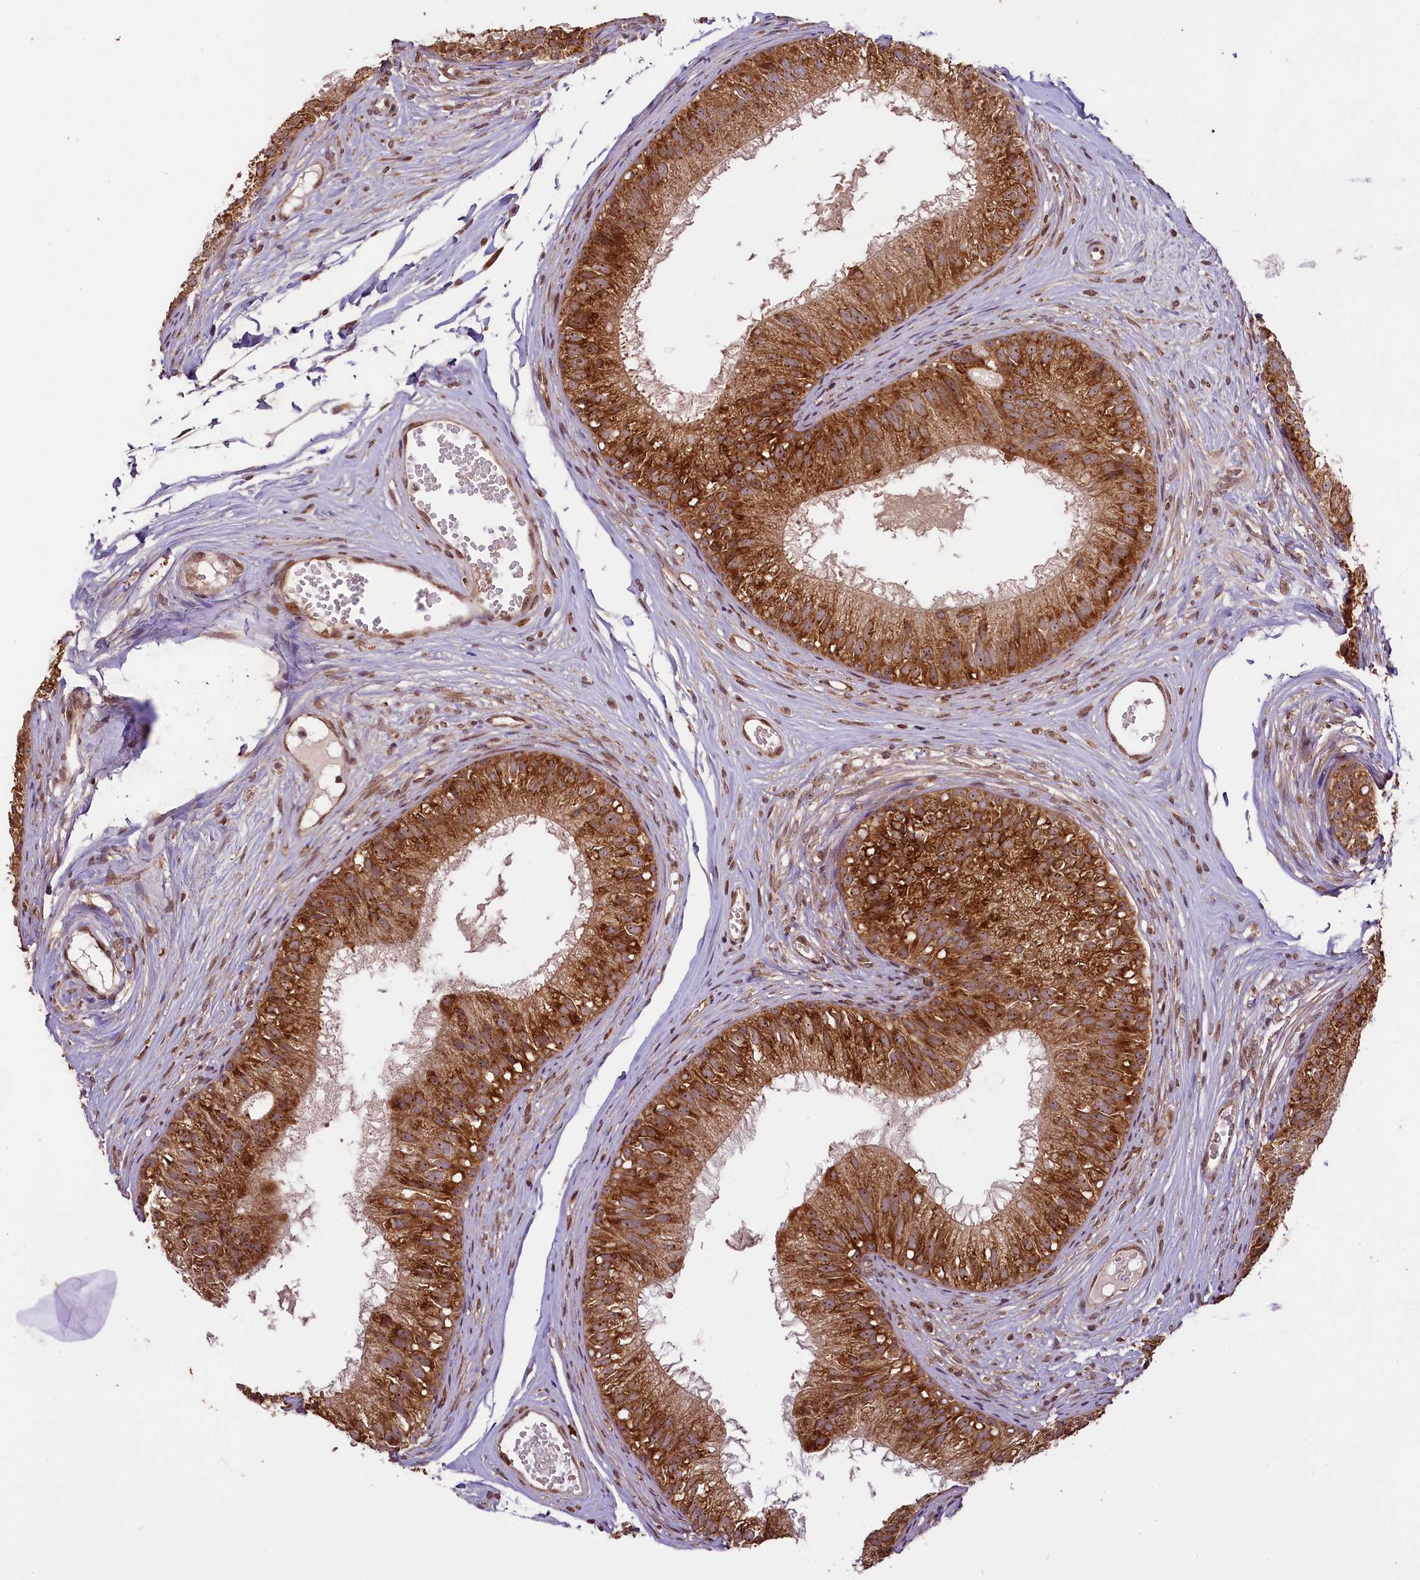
{"staining": {"intensity": "strong", "quantity": ">75%", "location": "cytoplasmic/membranous"}, "tissue": "epididymis", "cell_type": "Glandular cells", "image_type": "normal", "snomed": [{"axis": "morphology", "description": "Normal tissue, NOS"}, {"axis": "morphology", "description": "Seminoma in situ"}, {"axis": "topography", "description": "Testis"}, {"axis": "topography", "description": "Epididymis"}], "caption": "Glandular cells exhibit high levels of strong cytoplasmic/membranous expression in about >75% of cells in unremarkable epididymis. The staining was performed using DAB to visualize the protein expression in brown, while the nuclei were stained in blue with hematoxylin (Magnification: 20x).", "gene": "LARP4", "patient": {"sex": "male", "age": 28}}